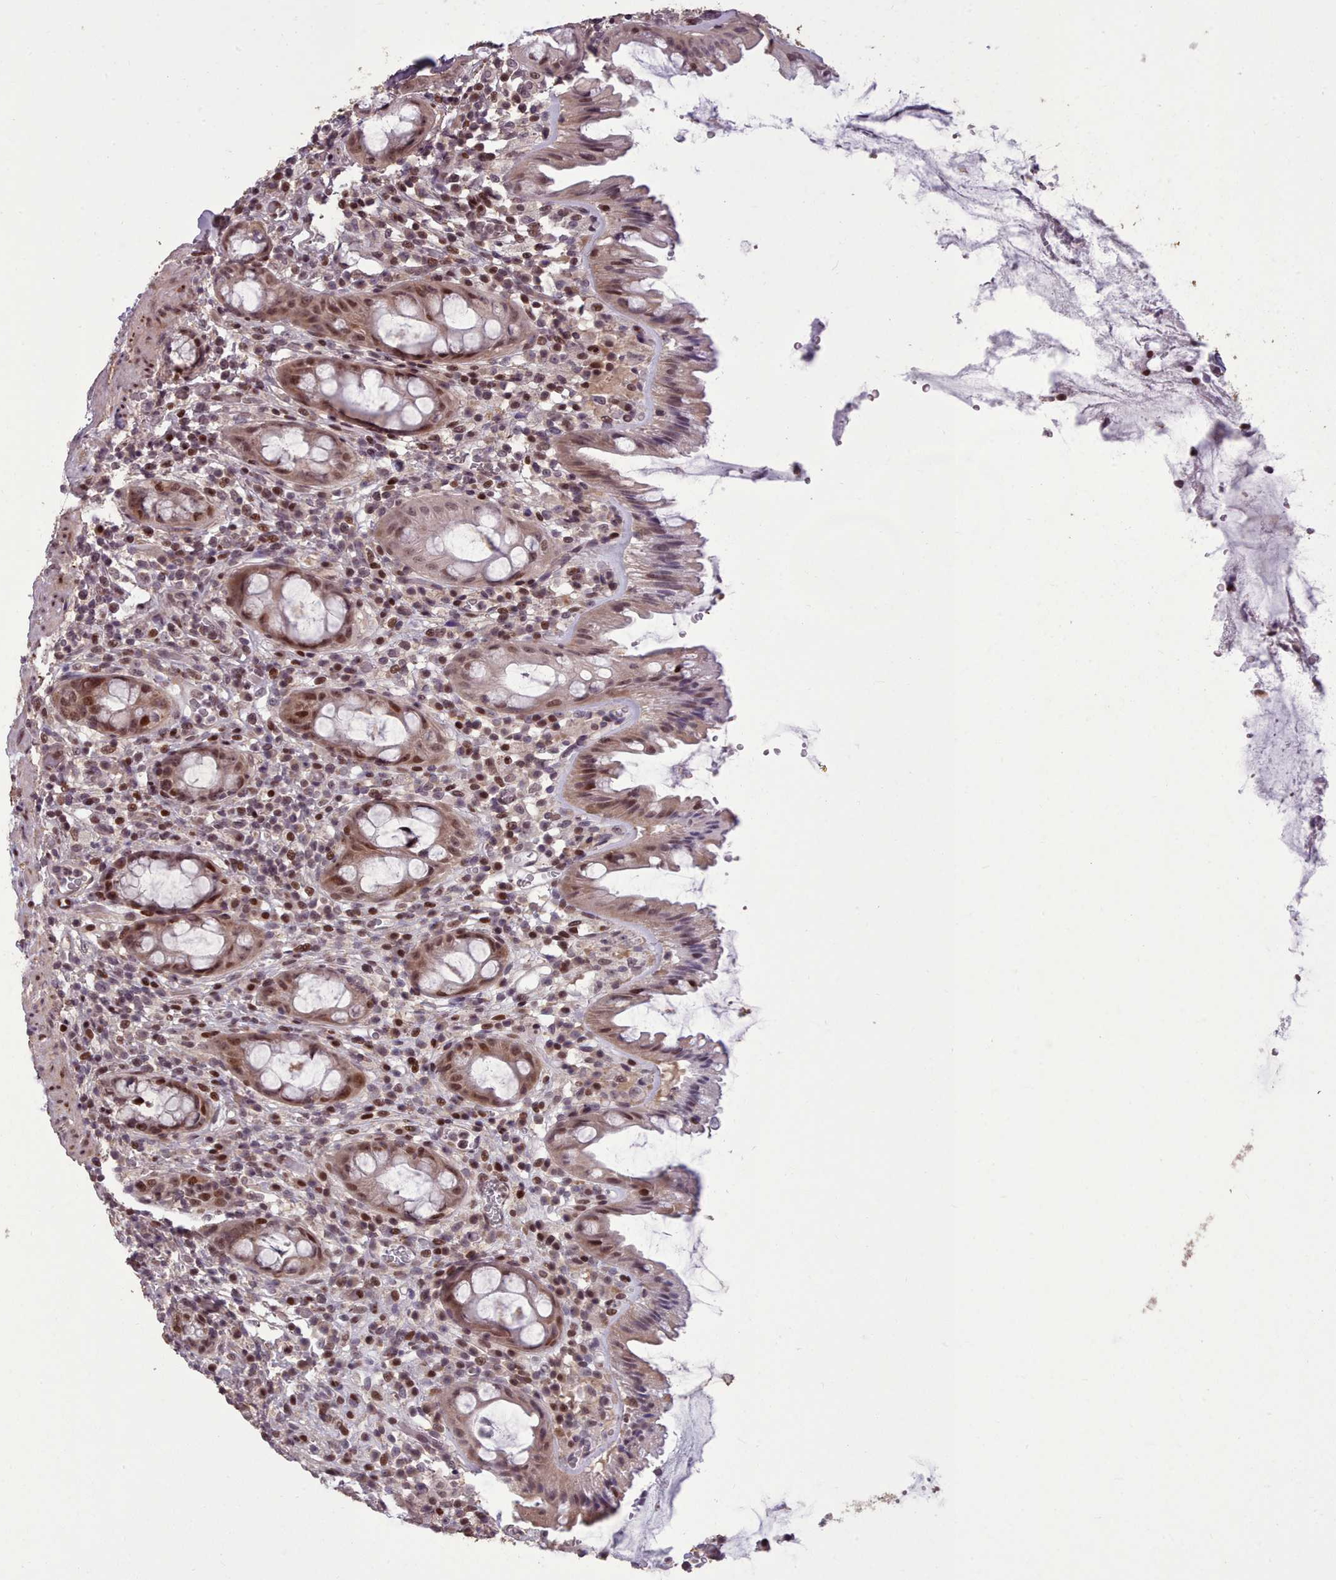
{"staining": {"intensity": "strong", "quantity": ">75%", "location": "cytoplasmic/membranous,nuclear"}, "tissue": "rectum", "cell_type": "Glandular cells", "image_type": "normal", "snomed": [{"axis": "morphology", "description": "Normal tissue, NOS"}, {"axis": "topography", "description": "Rectum"}], "caption": "This micrograph exhibits unremarkable rectum stained with immunohistochemistry (IHC) to label a protein in brown. The cytoplasmic/membranous,nuclear of glandular cells show strong positivity for the protein. Nuclei are counter-stained blue.", "gene": "ENSA", "patient": {"sex": "female", "age": 57}}